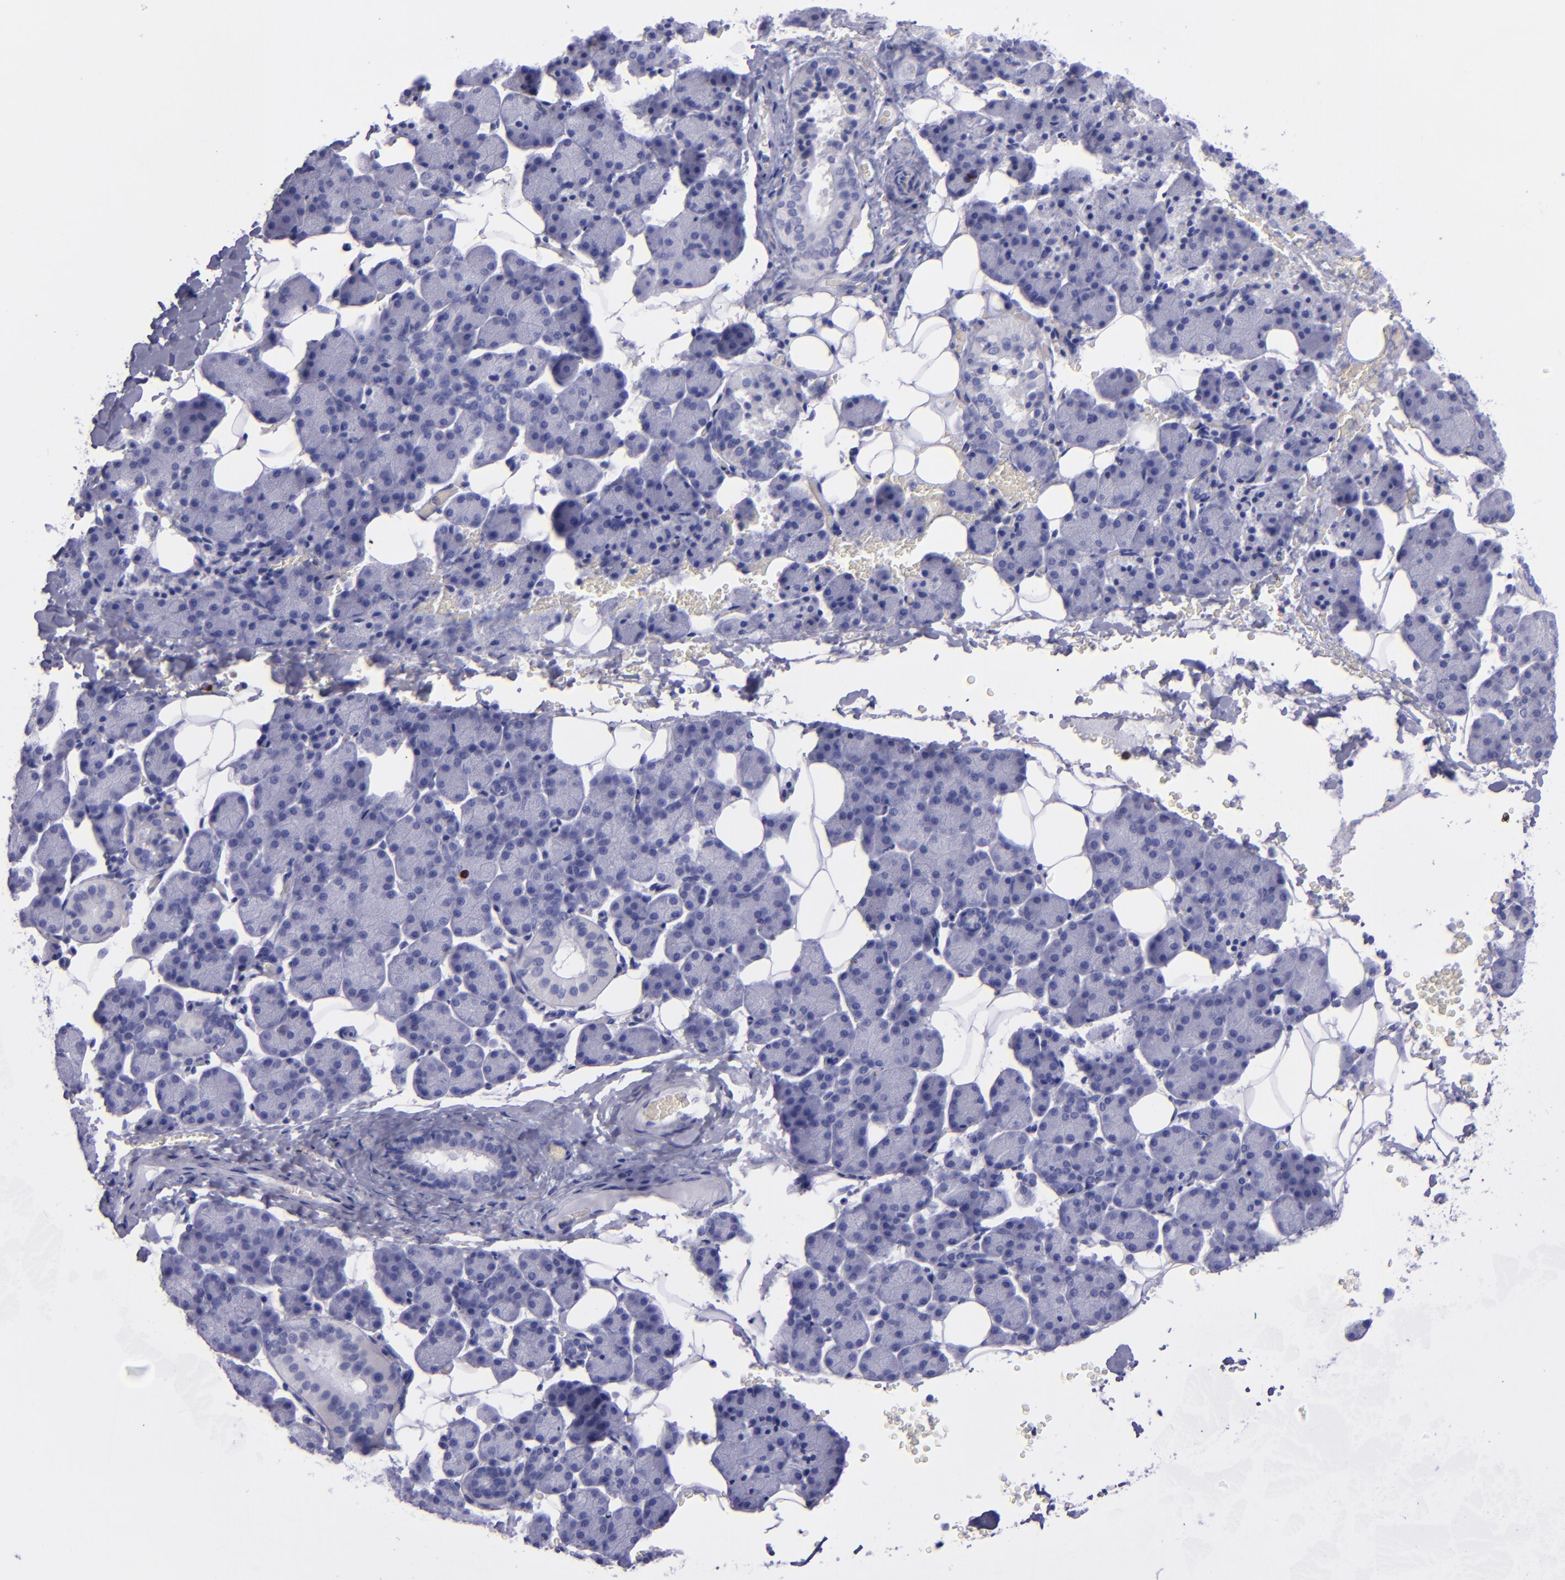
{"staining": {"intensity": "negative", "quantity": "none", "location": "none"}, "tissue": "salivary gland", "cell_type": "Glandular cells", "image_type": "normal", "snomed": [{"axis": "morphology", "description": "Normal tissue, NOS"}, {"axis": "topography", "description": "Lymph node"}, {"axis": "topography", "description": "Salivary gland"}], "caption": "This is an immunohistochemistry (IHC) micrograph of unremarkable salivary gland. There is no staining in glandular cells.", "gene": "TOP2A", "patient": {"sex": "male", "age": 8}}